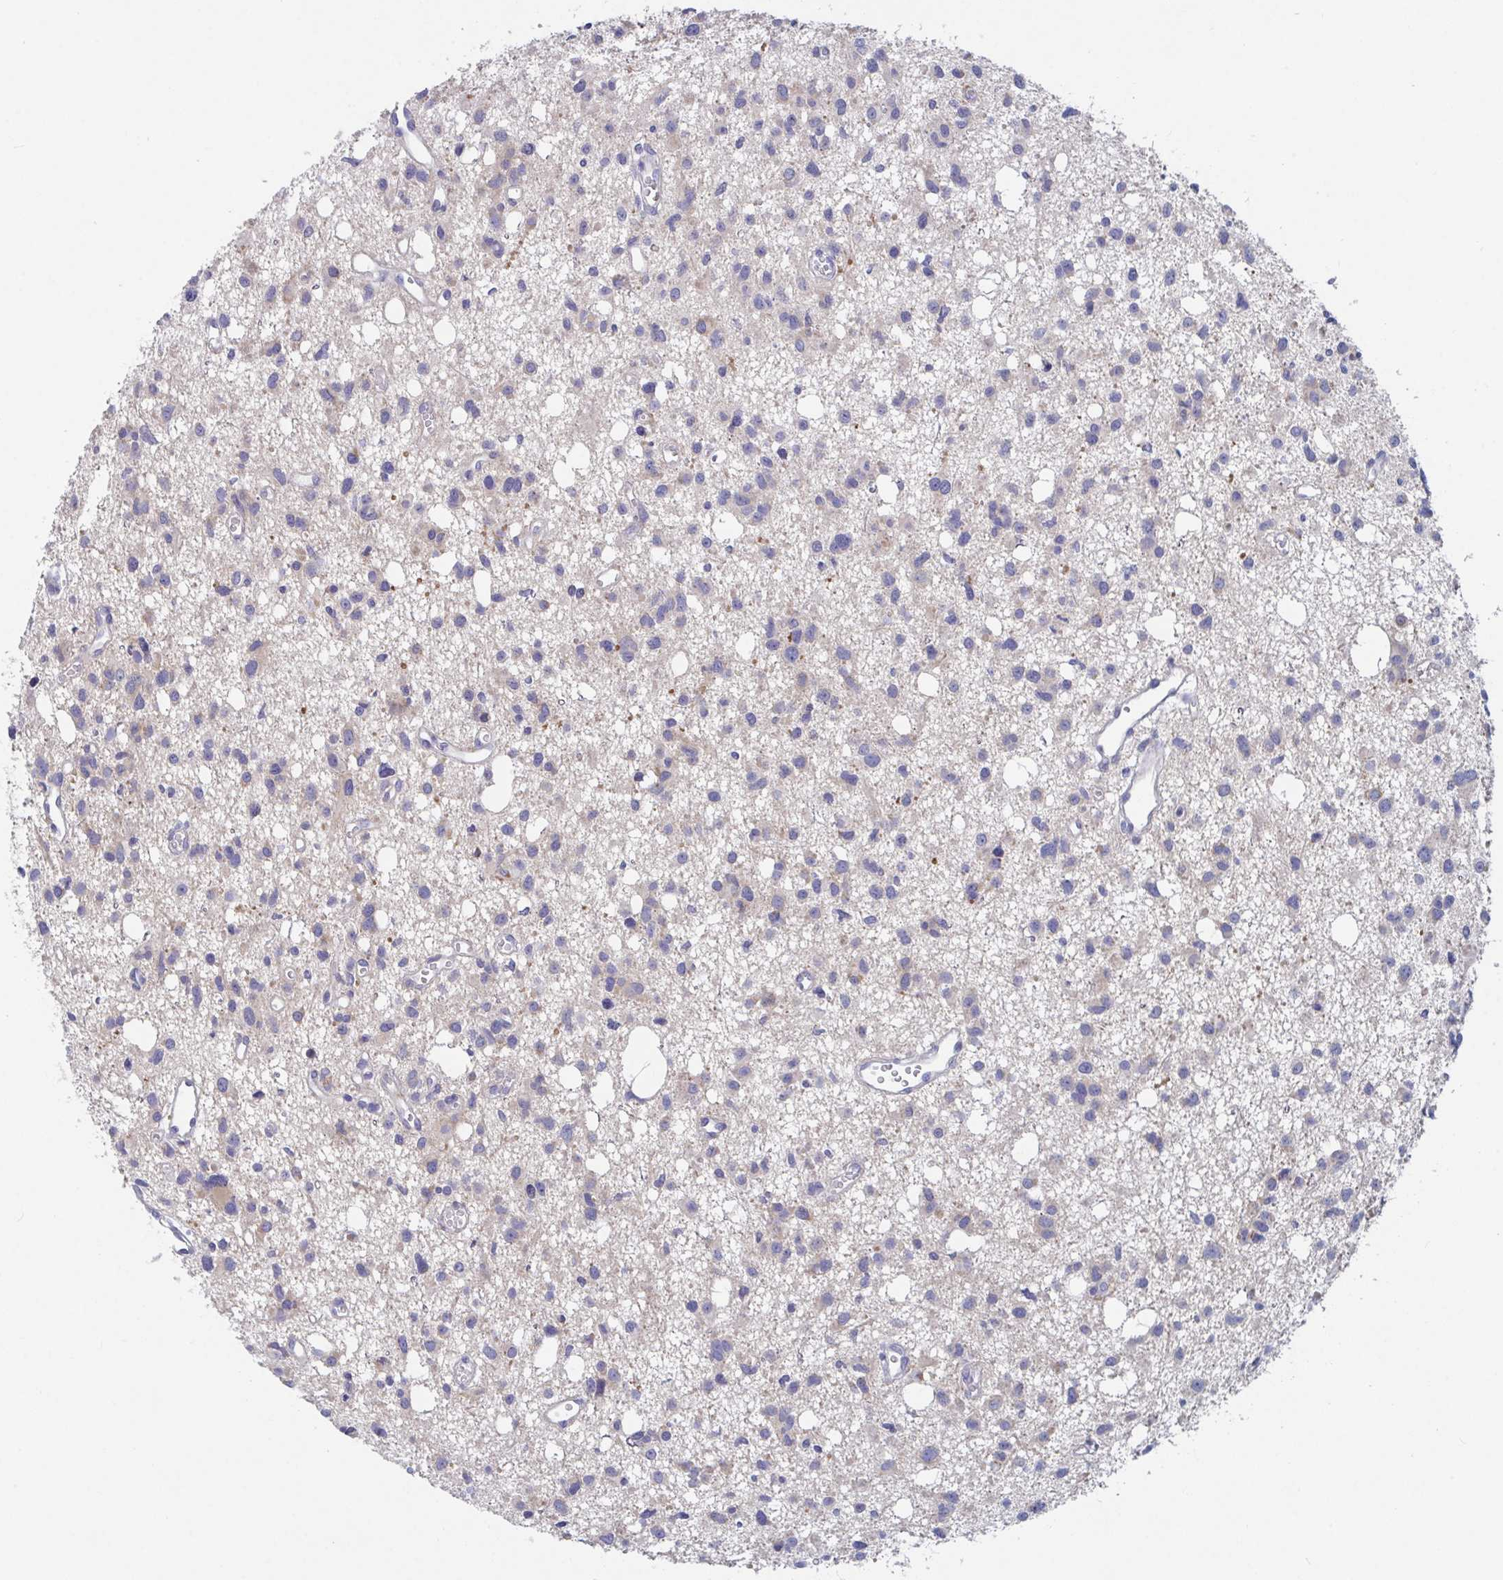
{"staining": {"intensity": "negative", "quantity": "none", "location": "none"}, "tissue": "glioma", "cell_type": "Tumor cells", "image_type": "cancer", "snomed": [{"axis": "morphology", "description": "Glioma, malignant, High grade"}, {"axis": "topography", "description": "Brain"}], "caption": "High power microscopy micrograph of an immunohistochemistry histopathology image of malignant glioma (high-grade), revealing no significant expression in tumor cells.", "gene": "ZNF561", "patient": {"sex": "male", "age": 23}}